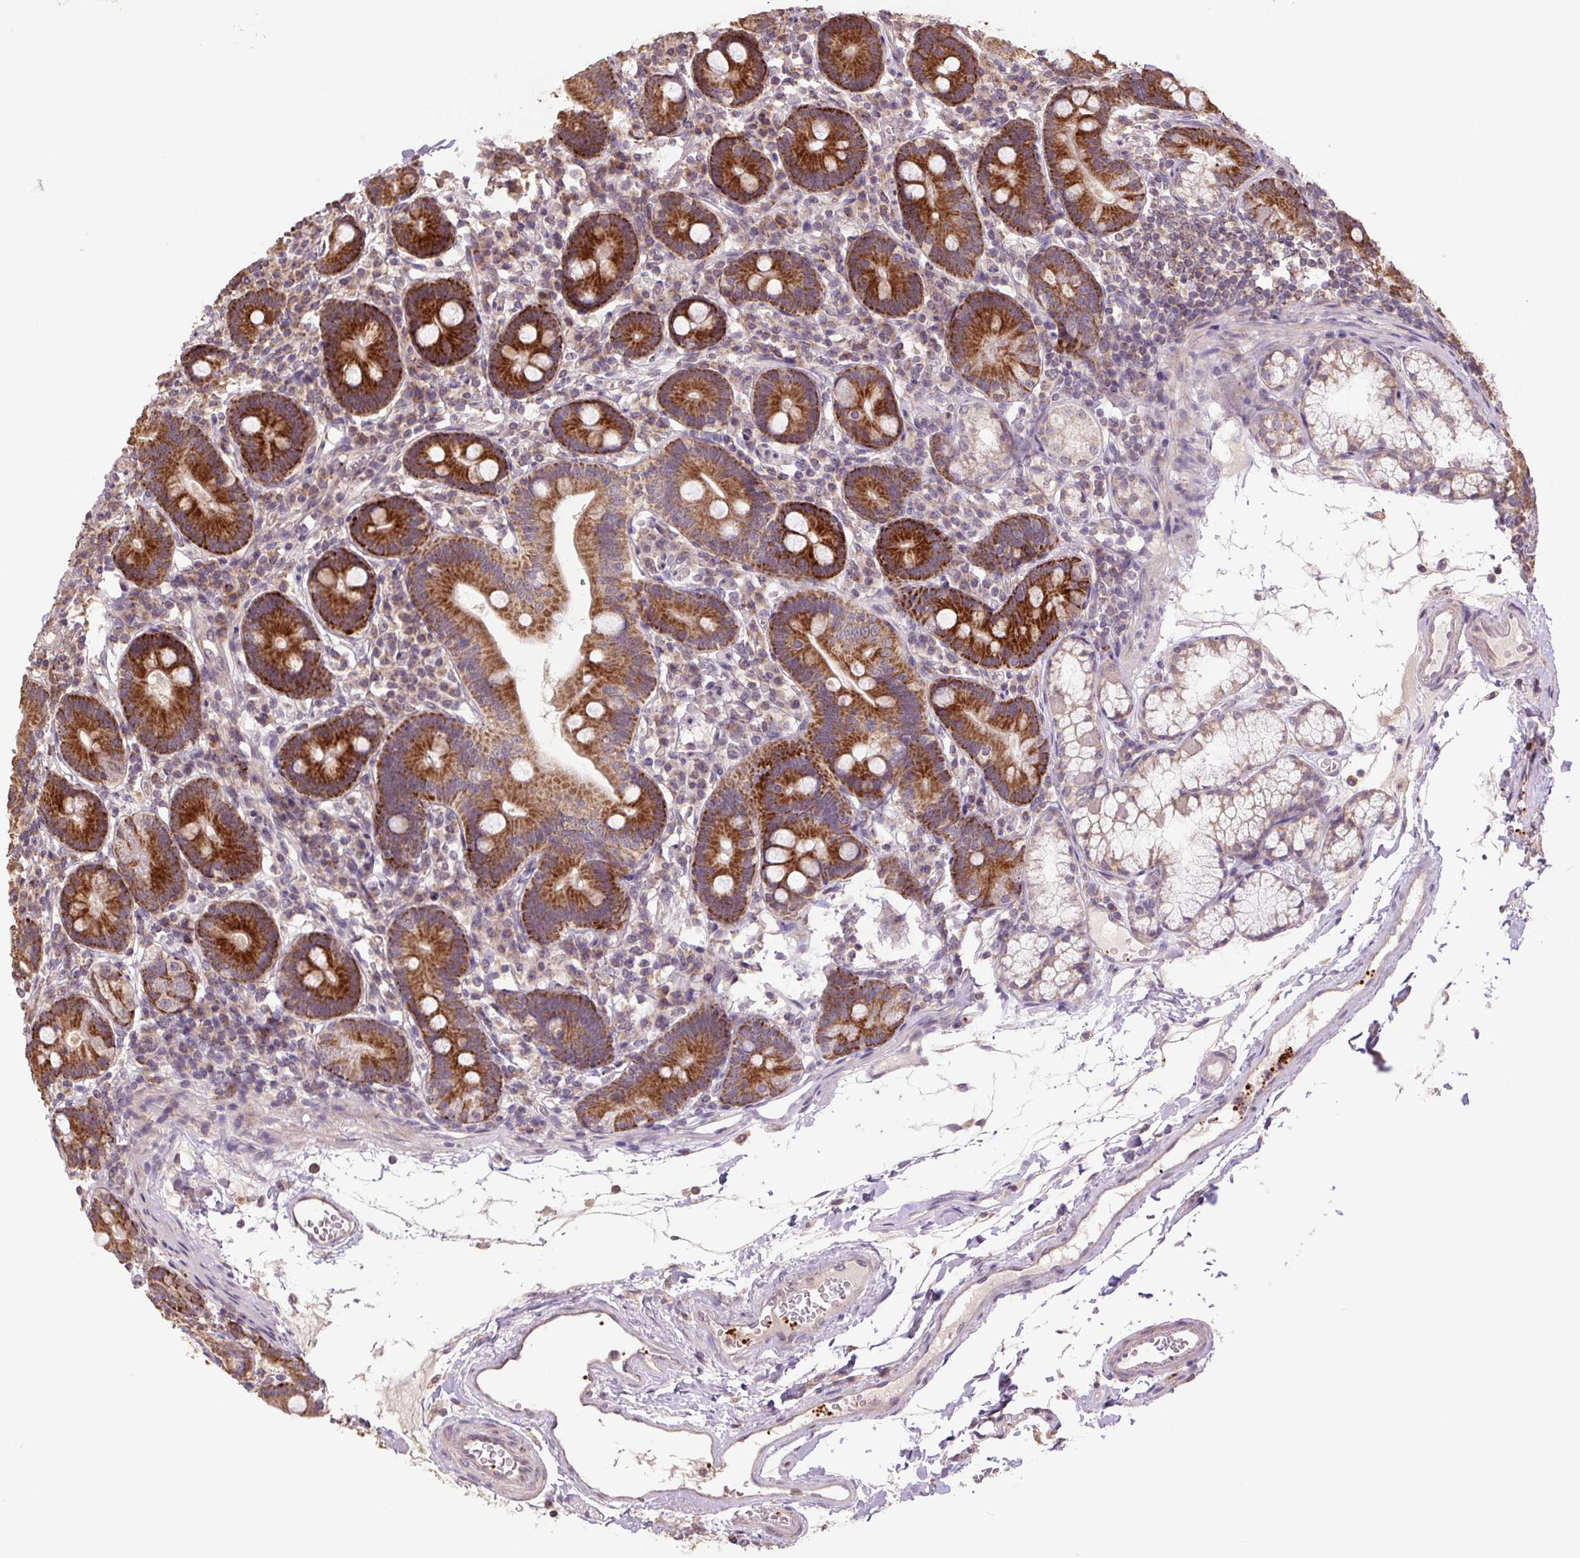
{"staining": {"intensity": "strong", "quantity": ">75%", "location": "cytoplasmic/membranous"}, "tissue": "duodenum", "cell_type": "Glandular cells", "image_type": "normal", "snomed": [{"axis": "morphology", "description": "Normal tissue, NOS"}, {"axis": "topography", "description": "Duodenum"}], "caption": "Protein analysis of benign duodenum reveals strong cytoplasmic/membranous staining in approximately >75% of glandular cells. The staining was performed using DAB (3,3'-diaminobenzidine) to visualize the protein expression in brown, while the nuclei were stained in blue with hematoxylin (Magnification: 20x).", "gene": "TMEM160", "patient": {"sex": "female", "age": 67}}